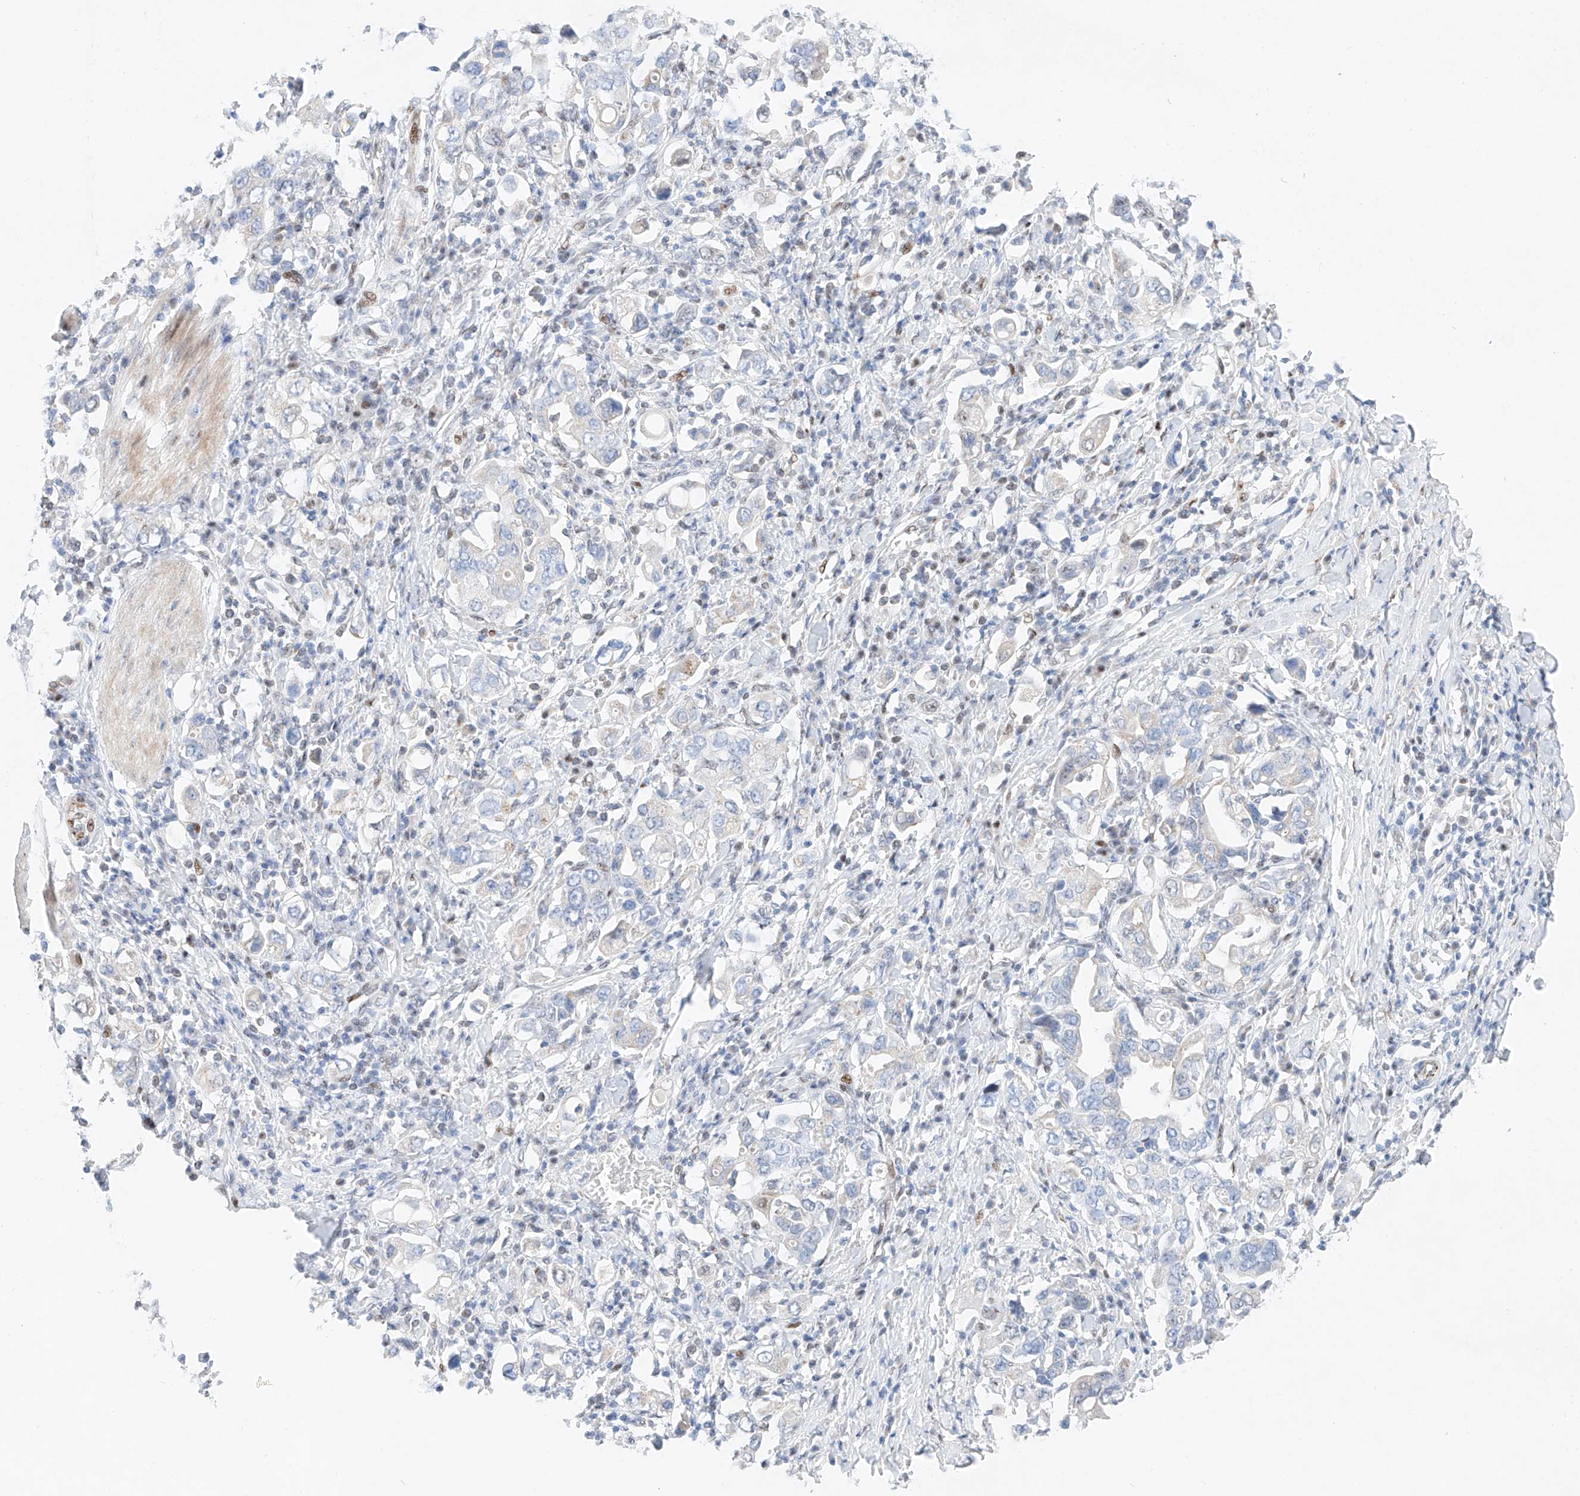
{"staining": {"intensity": "negative", "quantity": "none", "location": "none"}, "tissue": "stomach cancer", "cell_type": "Tumor cells", "image_type": "cancer", "snomed": [{"axis": "morphology", "description": "Adenocarcinoma, NOS"}, {"axis": "topography", "description": "Stomach, upper"}], "caption": "Immunohistochemical staining of human stomach adenocarcinoma shows no significant positivity in tumor cells.", "gene": "NT5C3B", "patient": {"sex": "male", "age": 62}}